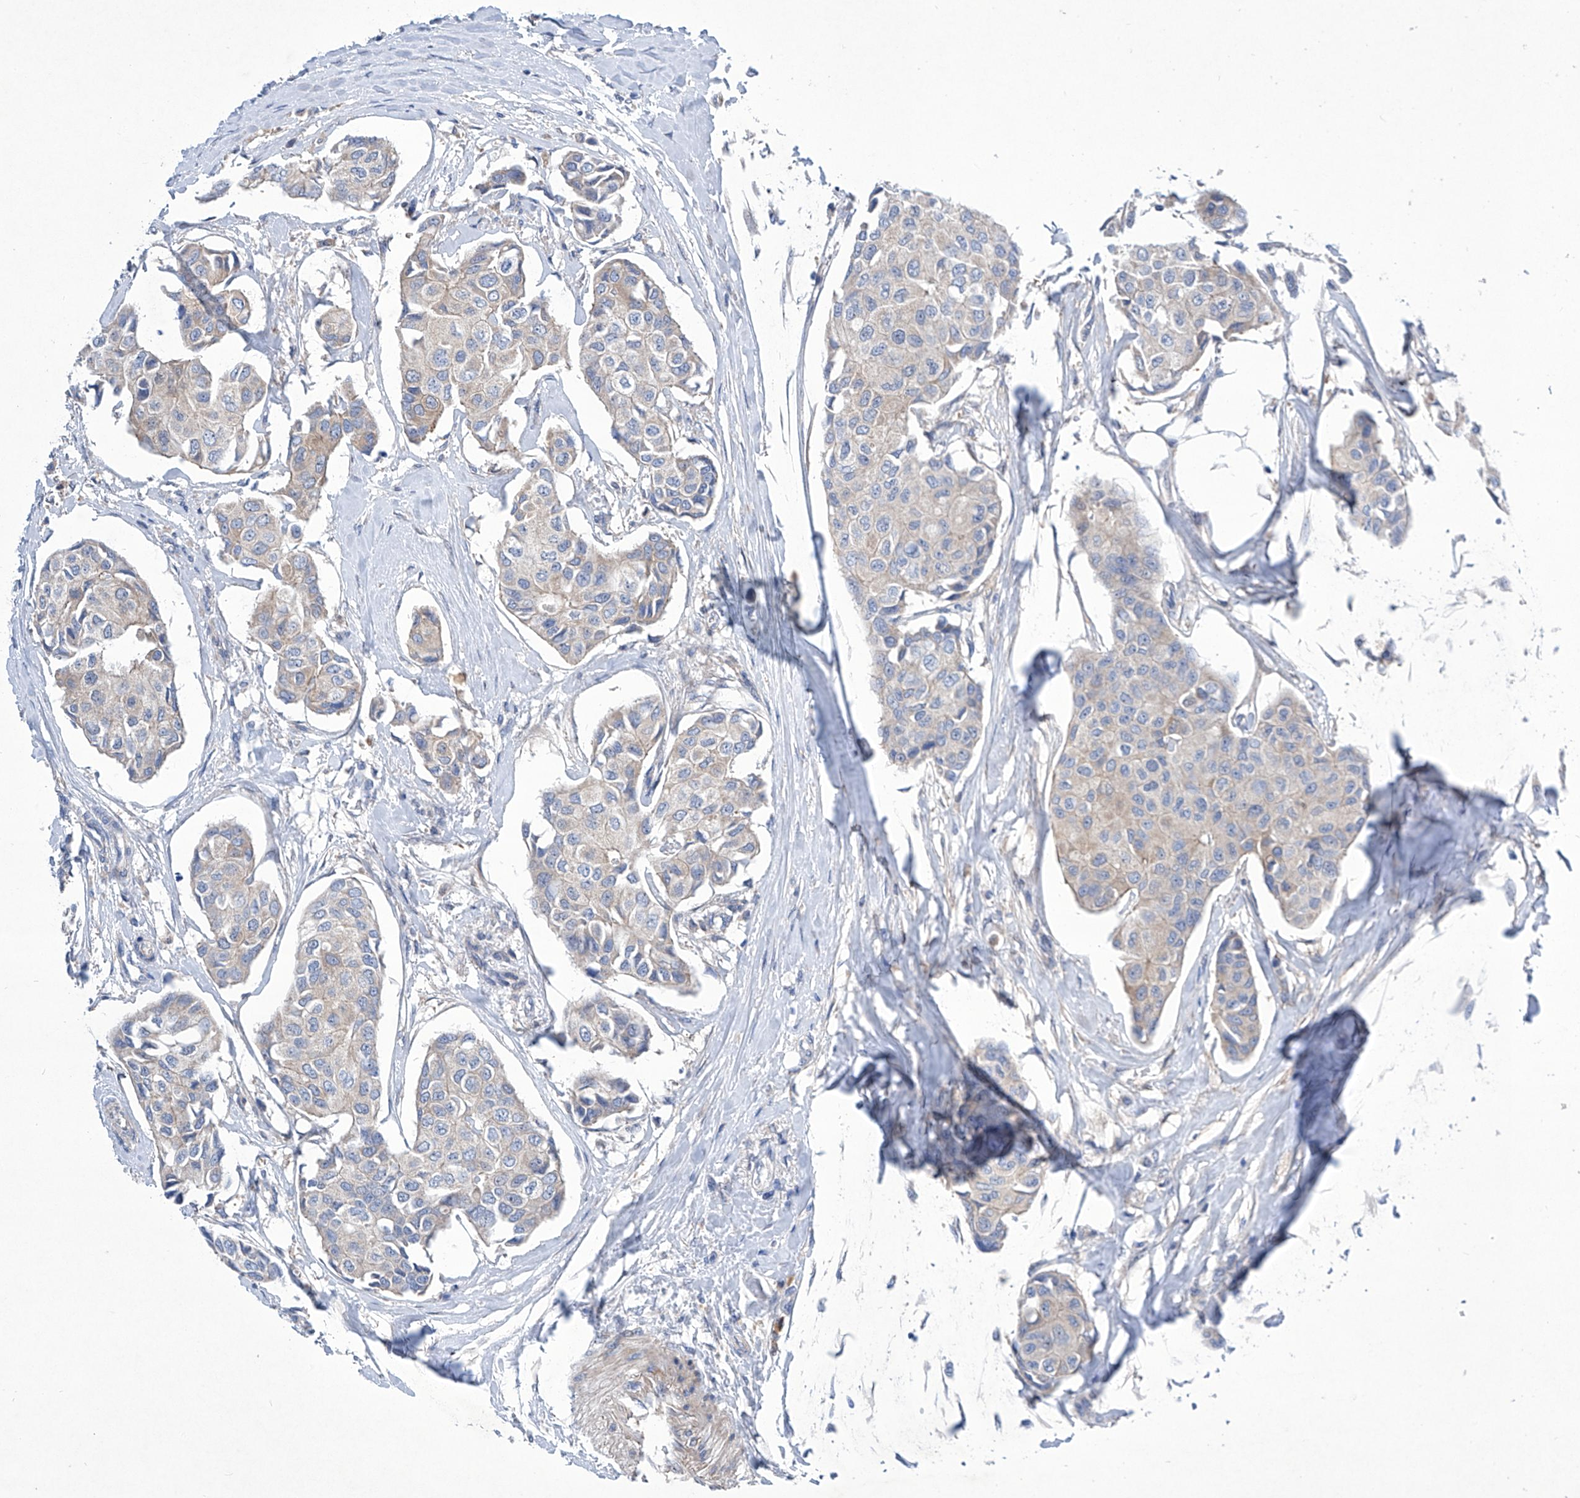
{"staining": {"intensity": "negative", "quantity": "none", "location": "none"}, "tissue": "breast cancer", "cell_type": "Tumor cells", "image_type": "cancer", "snomed": [{"axis": "morphology", "description": "Duct carcinoma"}, {"axis": "topography", "description": "Breast"}], "caption": "Tumor cells are negative for protein expression in human breast cancer (invasive ductal carcinoma).", "gene": "SRBD1", "patient": {"sex": "female", "age": 80}}